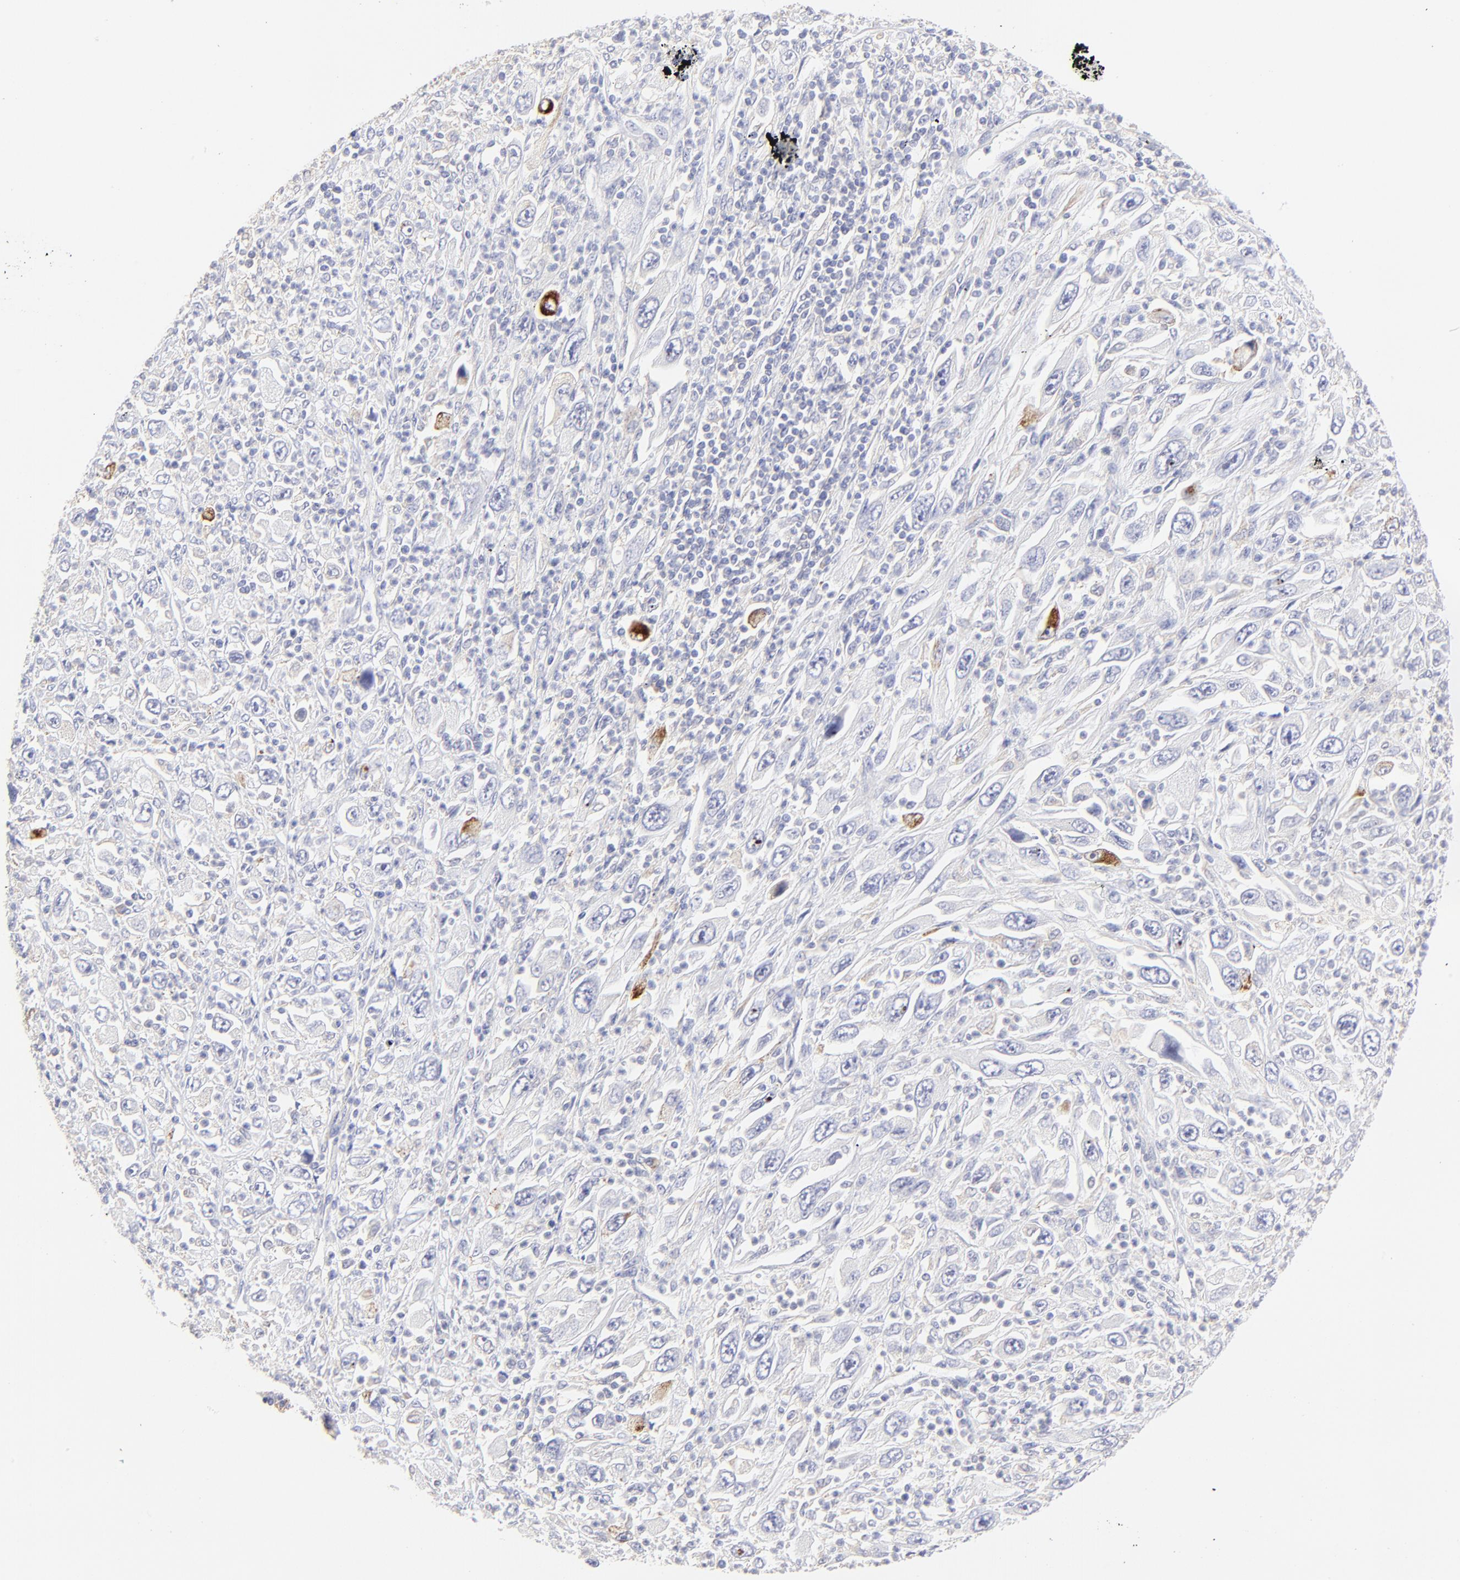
{"staining": {"intensity": "weak", "quantity": "<25%", "location": "cytoplasmic/membranous"}, "tissue": "melanoma", "cell_type": "Tumor cells", "image_type": "cancer", "snomed": [{"axis": "morphology", "description": "Malignant melanoma, Metastatic site"}, {"axis": "topography", "description": "Skin"}], "caption": "High power microscopy photomicrograph of an IHC micrograph of malignant melanoma (metastatic site), revealing no significant positivity in tumor cells. (DAB immunohistochemistry (IHC), high magnification).", "gene": "LHFPL1", "patient": {"sex": "female", "age": 56}}